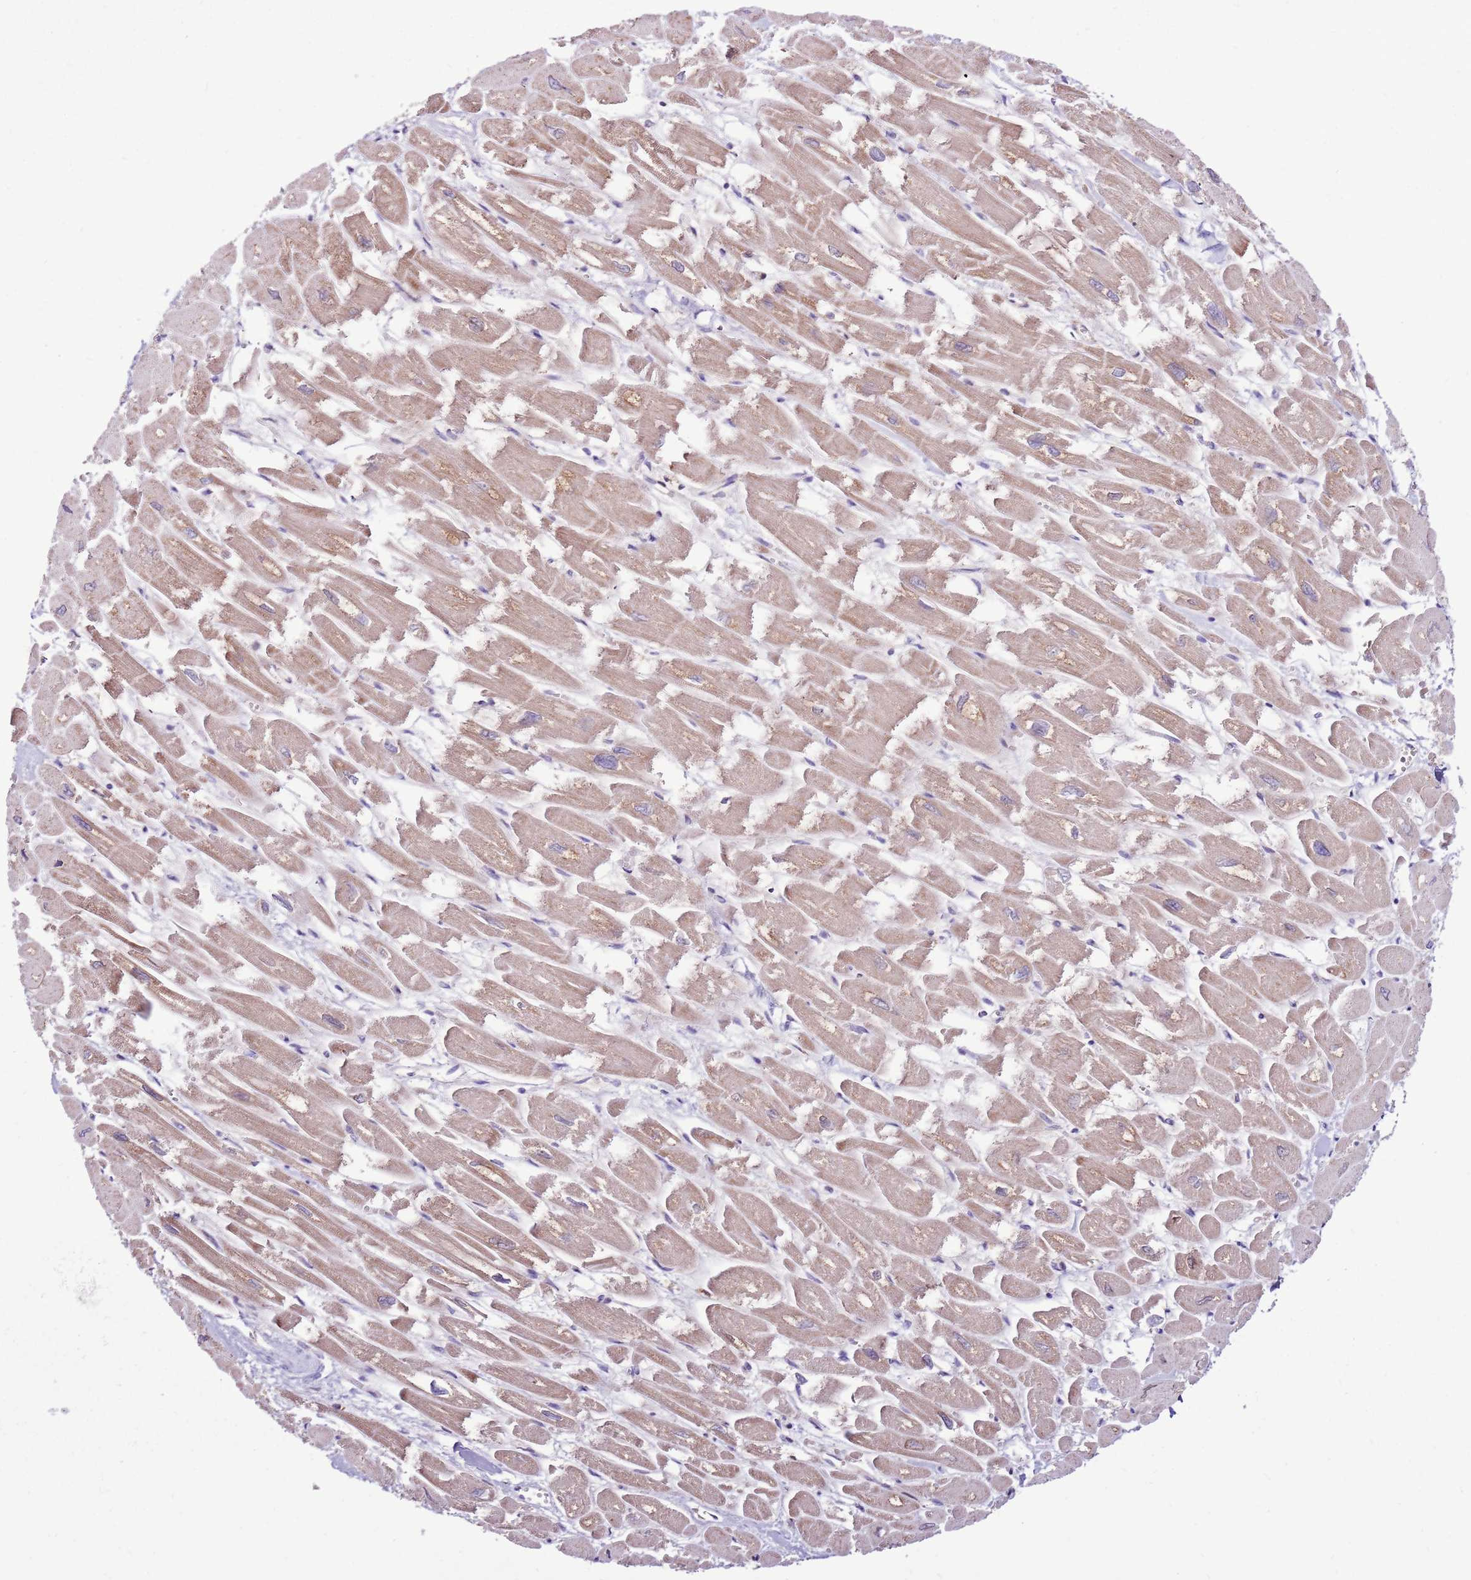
{"staining": {"intensity": "moderate", "quantity": ">75%", "location": "cytoplasmic/membranous"}, "tissue": "heart muscle", "cell_type": "Cardiomyocytes", "image_type": "normal", "snomed": [{"axis": "morphology", "description": "Normal tissue, NOS"}, {"axis": "topography", "description": "Heart"}], "caption": "About >75% of cardiomyocytes in normal heart muscle exhibit moderate cytoplasmic/membranous protein positivity as visualized by brown immunohistochemical staining.", "gene": "HECTD4", "patient": {"sex": "male", "age": 54}}